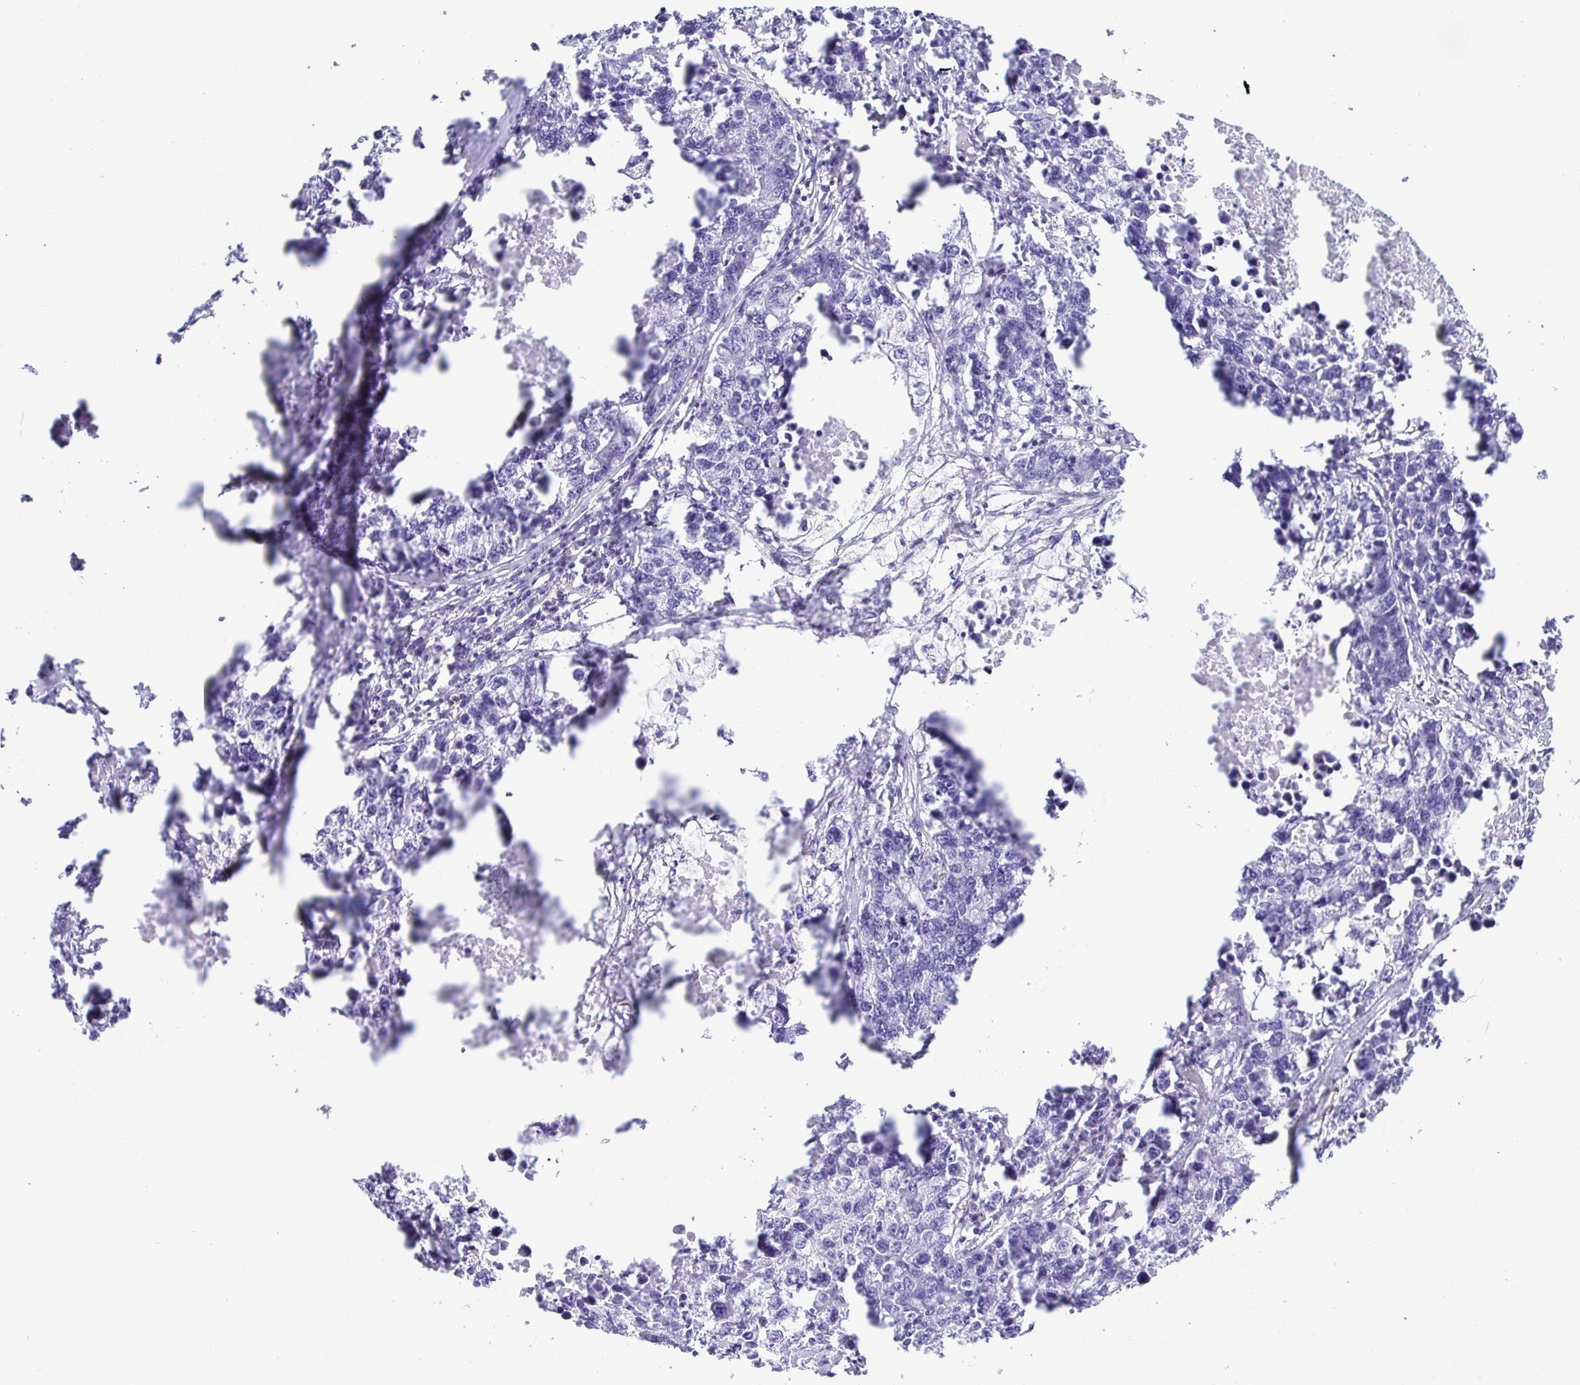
{"staining": {"intensity": "negative", "quantity": "none", "location": "none"}, "tissue": "lung cancer", "cell_type": "Tumor cells", "image_type": "cancer", "snomed": [{"axis": "morphology", "description": "Adenocarcinoma, NOS"}, {"axis": "topography", "description": "Lung"}], "caption": "The image shows no significant positivity in tumor cells of lung cancer (adenocarcinoma).", "gene": "CD5", "patient": {"sex": "female", "age": 51}}